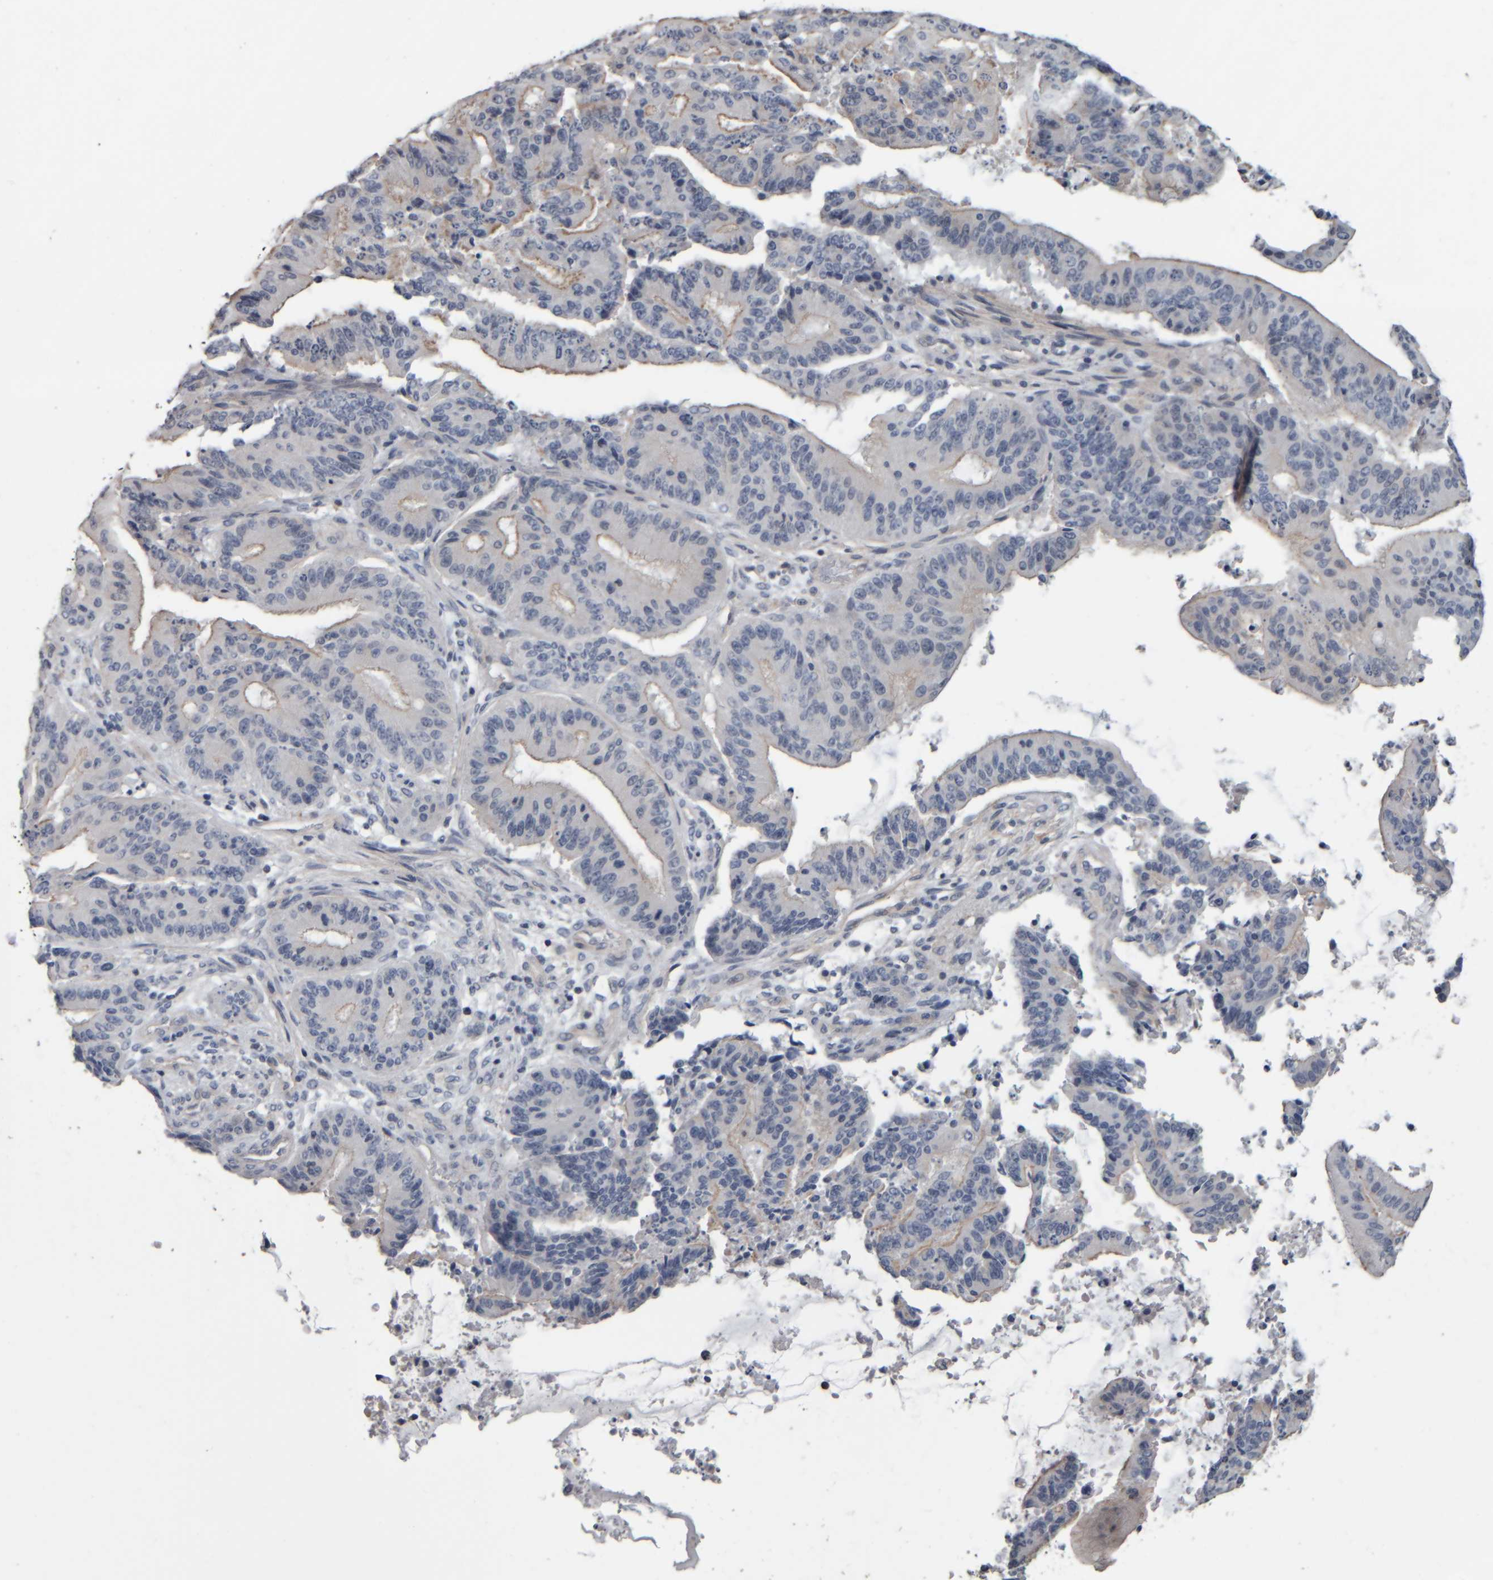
{"staining": {"intensity": "weak", "quantity": "25%-75%", "location": "cytoplasmic/membranous"}, "tissue": "liver cancer", "cell_type": "Tumor cells", "image_type": "cancer", "snomed": [{"axis": "morphology", "description": "Normal tissue, NOS"}, {"axis": "morphology", "description": "Cholangiocarcinoma"}, {"axis": "topography", "description": "Liver"}, {"axis": "topography", "description": "Peripheral nerve tissue"}], "caption": "Liver cancer (cholangiocarcinoma) stained for a protein shows weak cytoplasmic/membranous positivity in tumor cells.", "gene": "CAVIN4", "patient": {"sex": "female", "age": 73}}